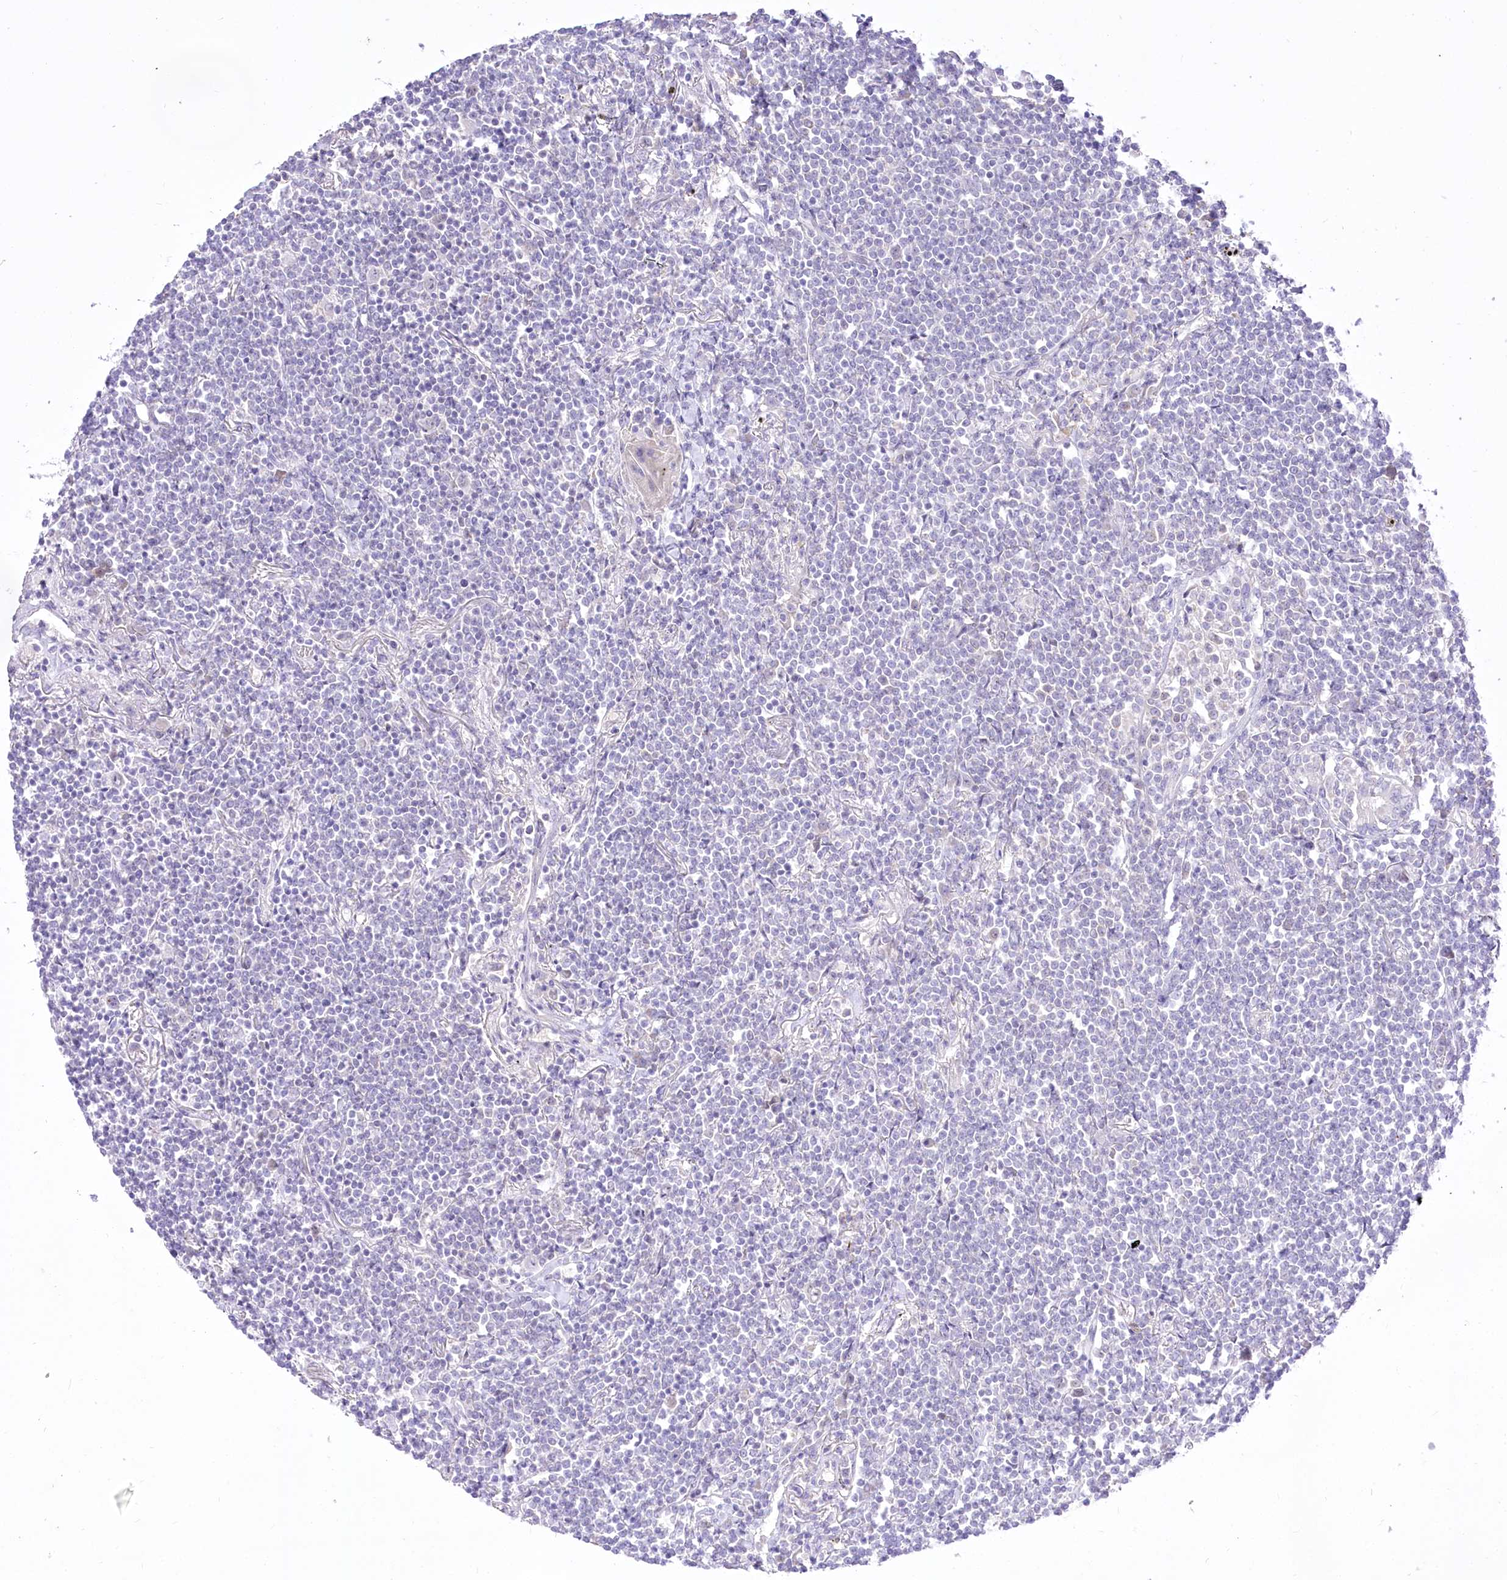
{"staining": {"intensity": "negative", "quantity": "none", "location": "none"}, "tissue": "lymphoma", "cell_type": "Tumor cells", "image_type": "cancer", "snomed": [{"axis": "morphology", "description": "Malignant lymphoma, non-Hodgkin's type, Low grade"}, {"axis": "topography", "description": "Lung"}], "caption": "Immunohistochemistry micrograph of lymphoma stained for a protein (brown), which exhibits no staining in tumor cells. The staining is performed using DAB brown chromogen with nuclei counter-stained in using hematoxylin.", "gene": "HELT", "patient": {"sex": "female", "age": 71}}